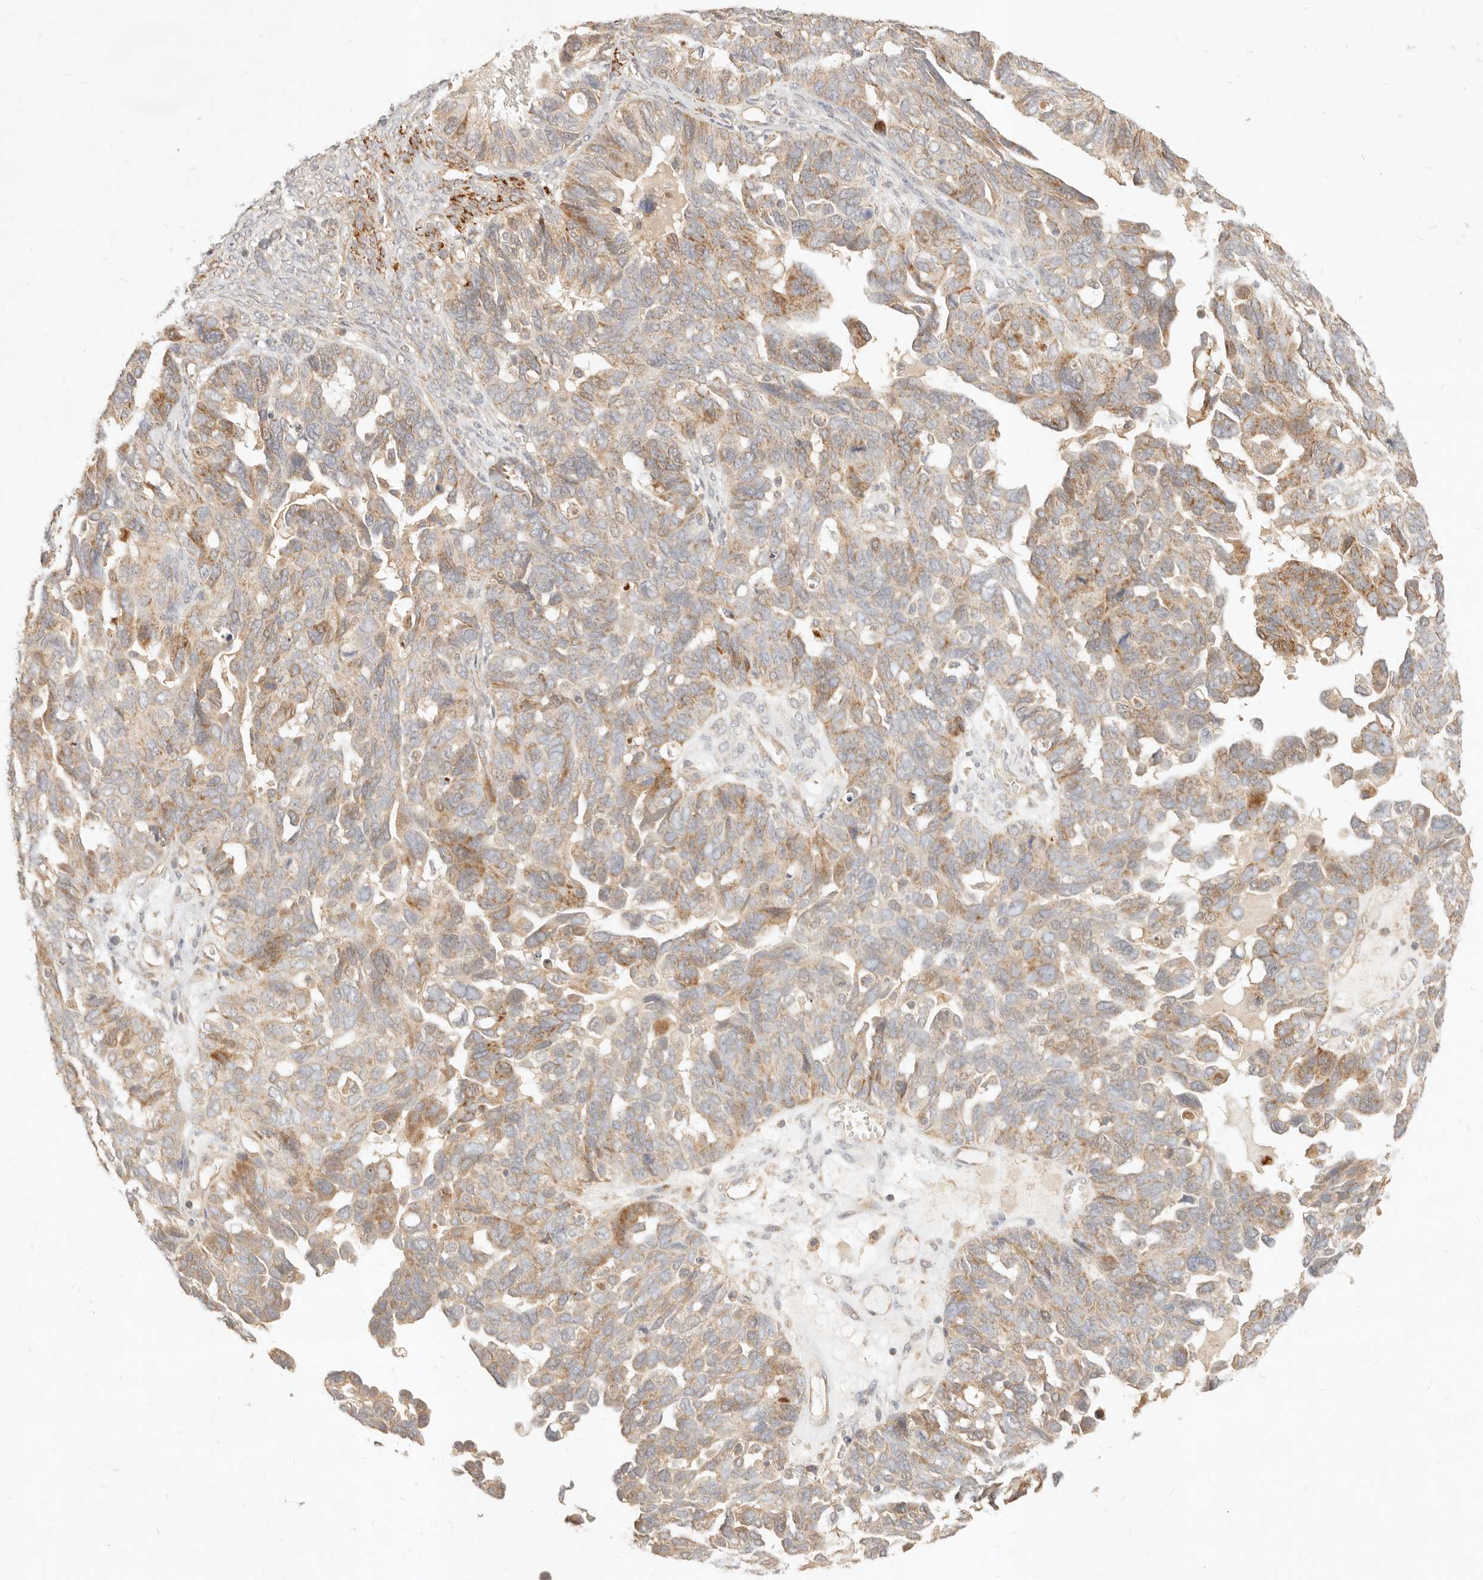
{"staining": {"intensity": "moderate", "quantity": "25%-75%", "location": "cytoplasmic/membranous"}, "tissue": "ovarian cancer", "cell_type": "Tumor cells", "image_type": "cancer", "snomed": [{"axis": "morphology", "description": "Cystadenocarcinoma, serous, NOS"}, {"axis": "topography", "description": "Ovary"}], "caption": "The photomicrograph exhibits staining of ovarian cancer, revealing moderate cytoplasmic/membranous protein expression (brown color) within tumor cells.", "gene": "RUBCNL", "patient": {"sex": "female", "age": 79}}